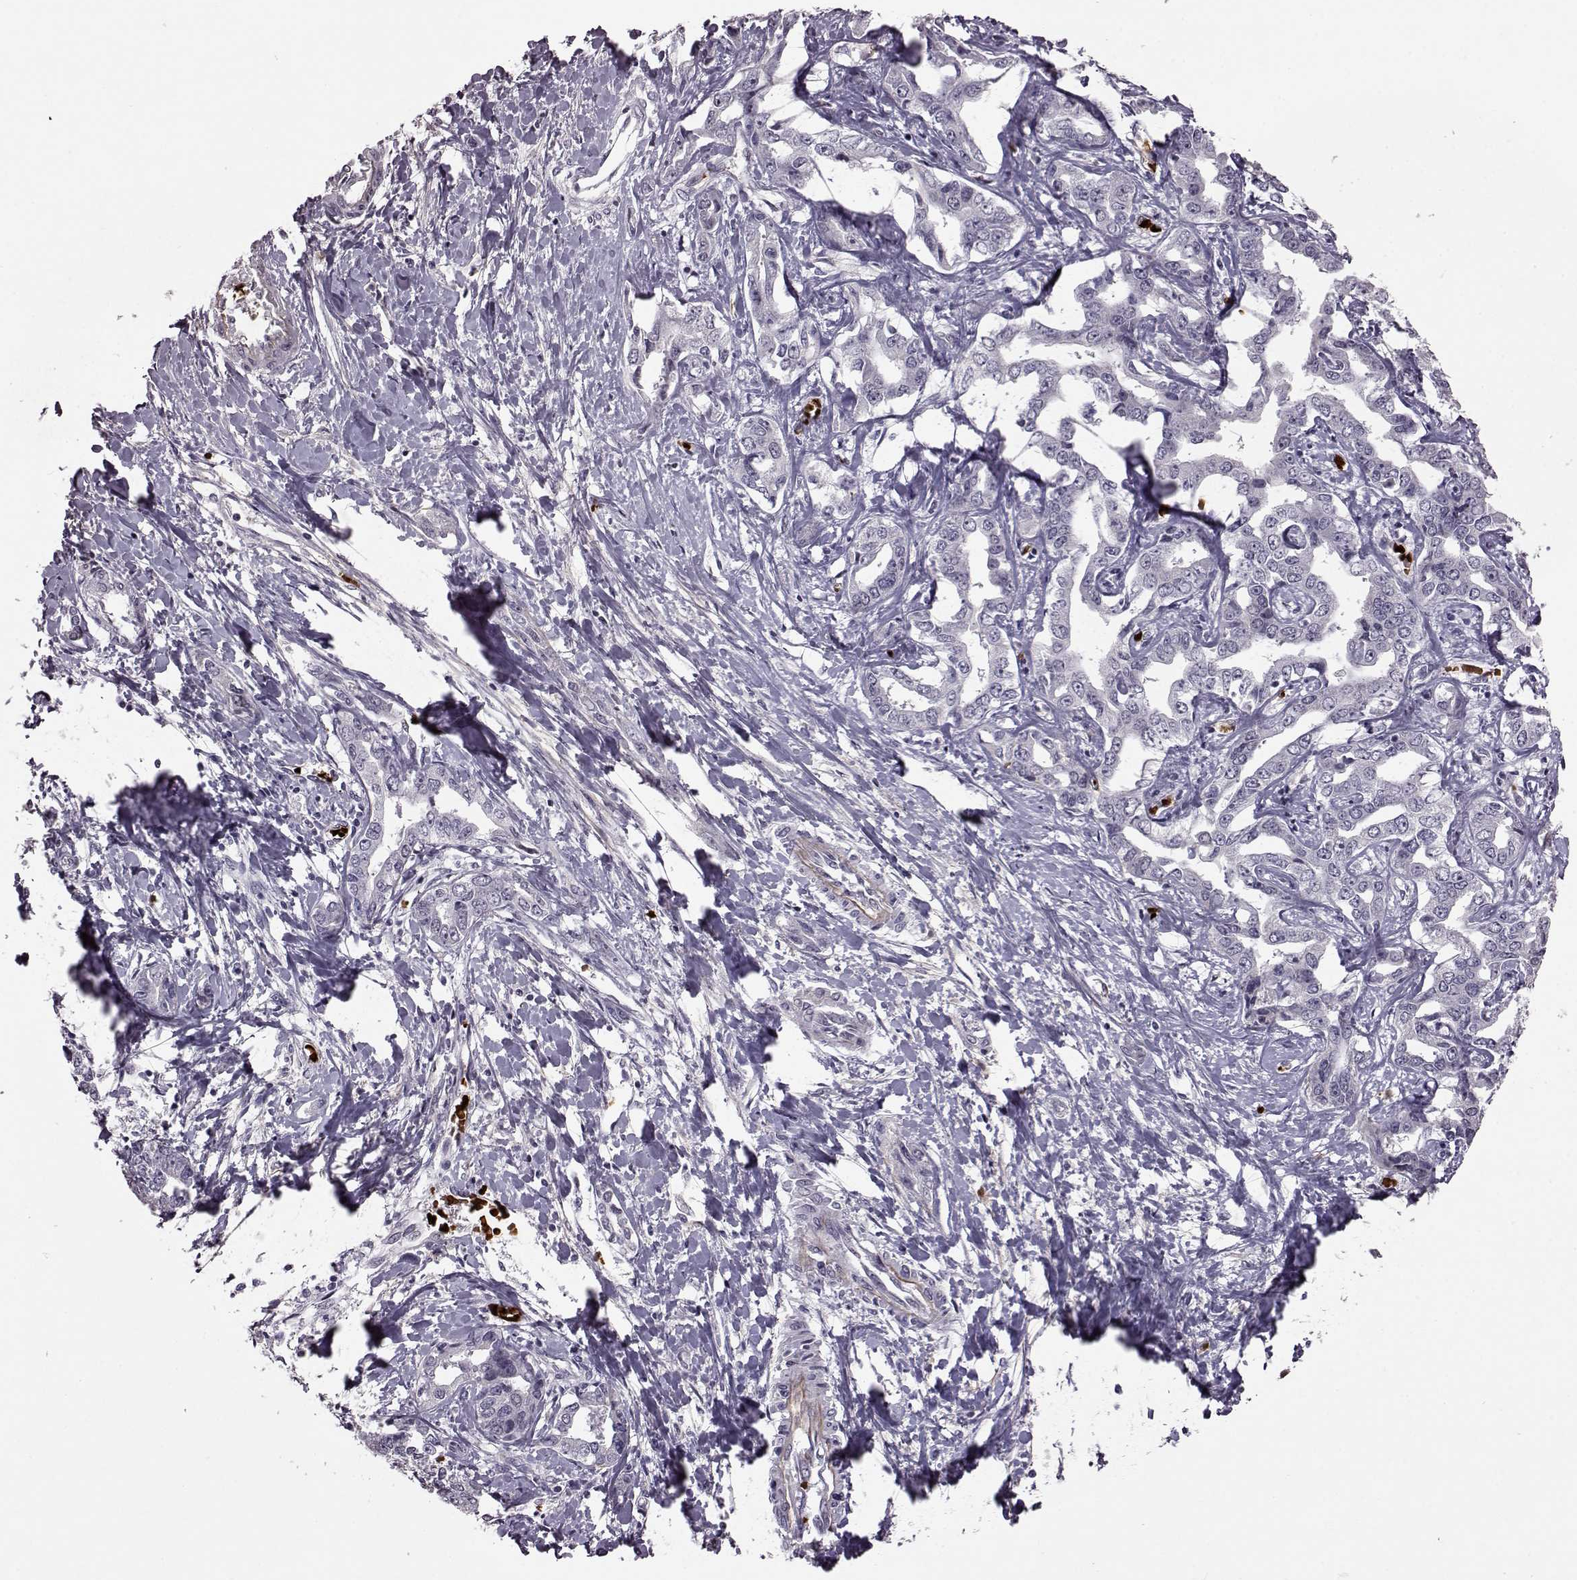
{"staining": {"intensity": "negative", "quantity": "none", "location": "none"}, "tissue": "liver cancer", "cell_type": "Tumor cells", "image_type": "cancer", "snomed": [{"axis": "morphology", "description": "Cholangiocarcinoma"}, {"axis": "topography", "description": "Liver"}], "caption": "Immunohistochemistry (IHC) of human liver cholangiocarcinoma displays no staining in tumor cells.", "gene": "PROP1", "patient": {"sex": "male", "age": 59}}